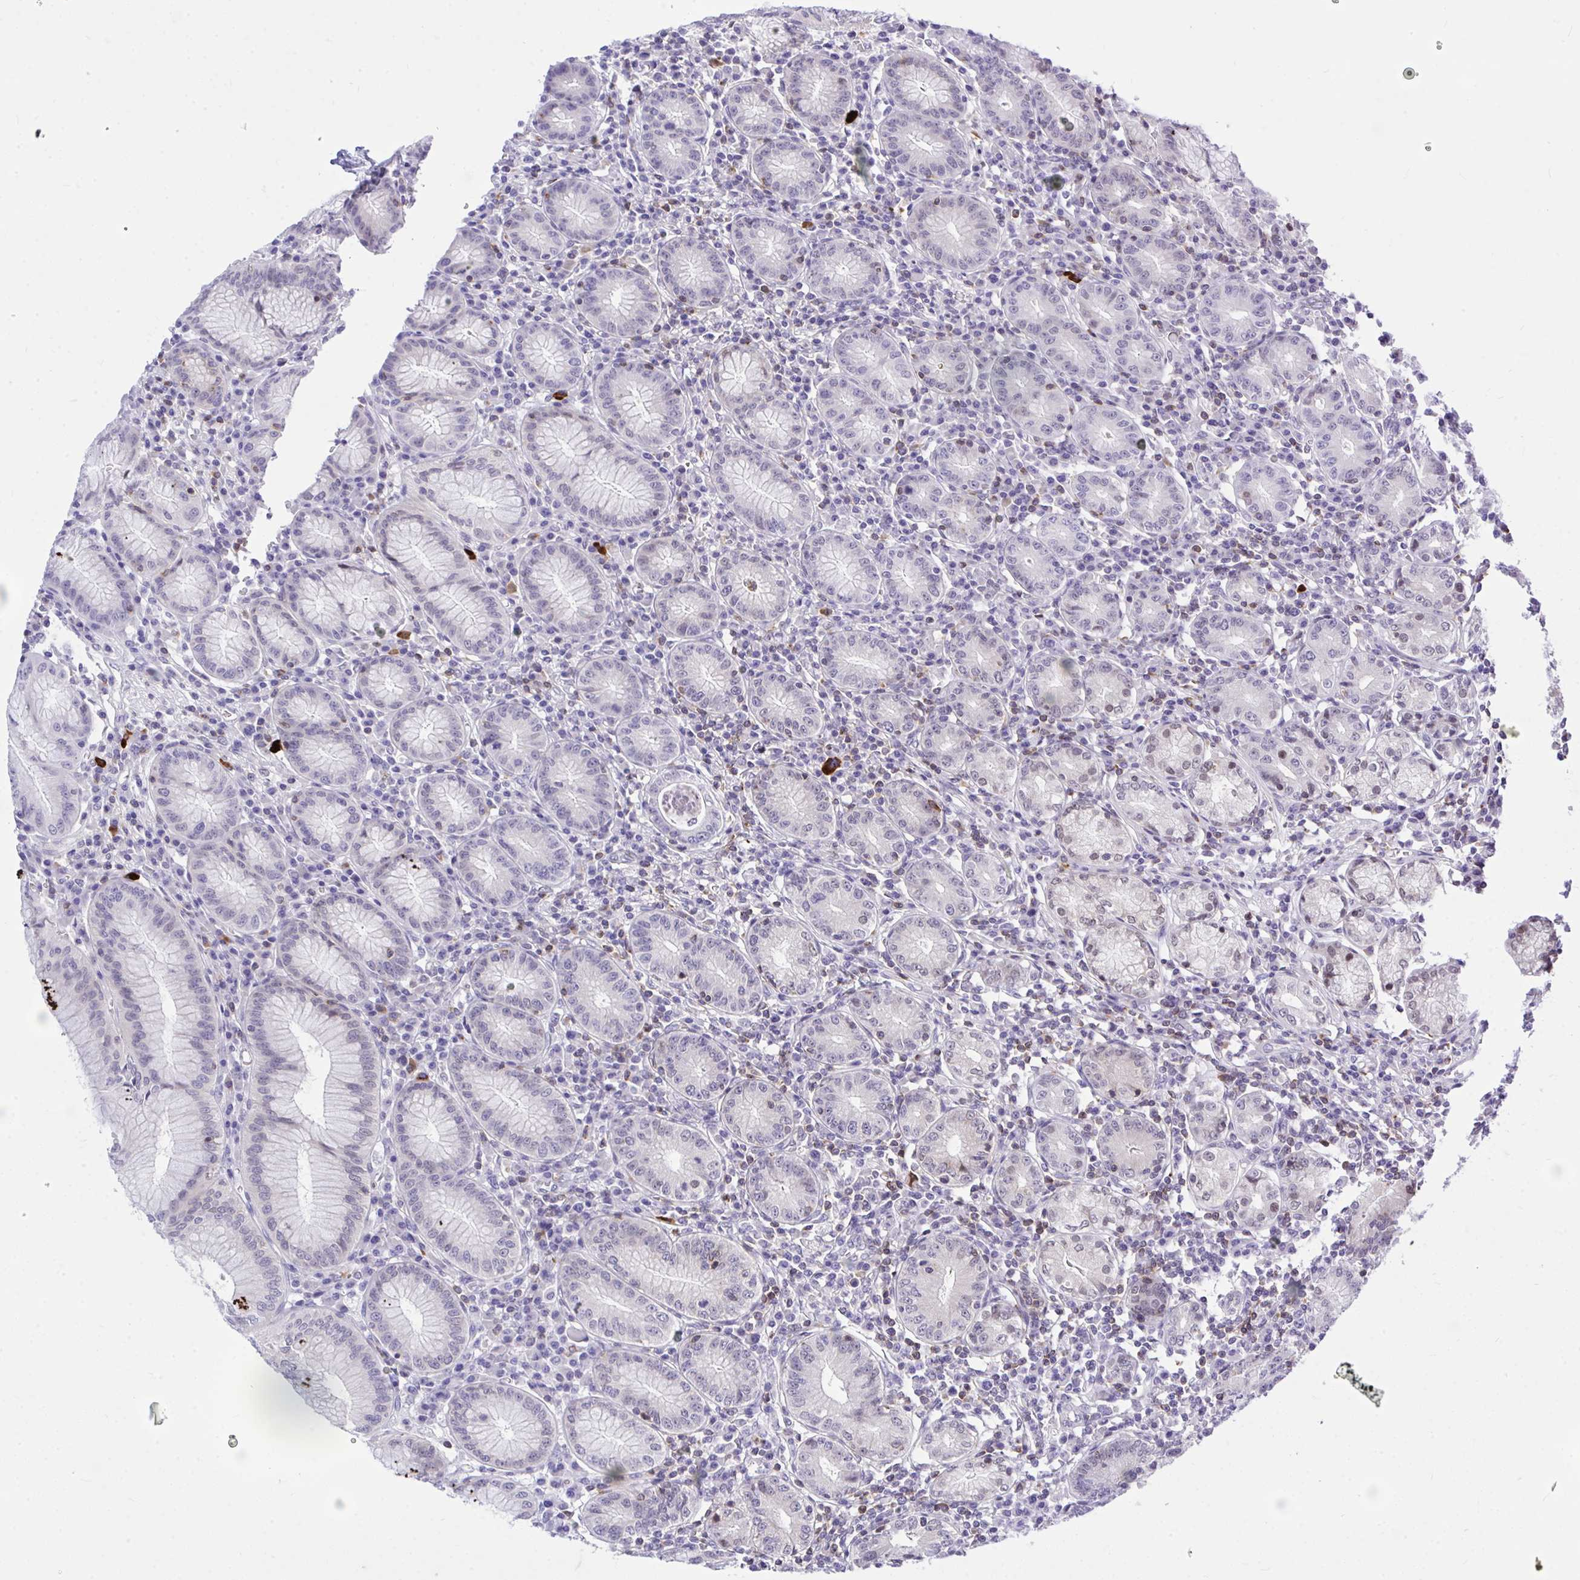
{"staining": {"intensity": "strong", "quantity": "25%-75%", "location": "cytoplasmic/membranous"}, "tissue": "stomach", "cell_type": "Glandular cells", "image_type": "normal", "snomed": [{"axis": "morphology", "description": "Normal tissue, NOS"}, {"axis": "topography", "description": "Stomach"}], "caption": "Brown immunohistochemical staining in benign stomach shows strong cytoplasmic/membranous positivity in approximately 25%-75% of glandular cells.", "gene": "CXCL8", "patient": {"sex": "male", "age": 55}}